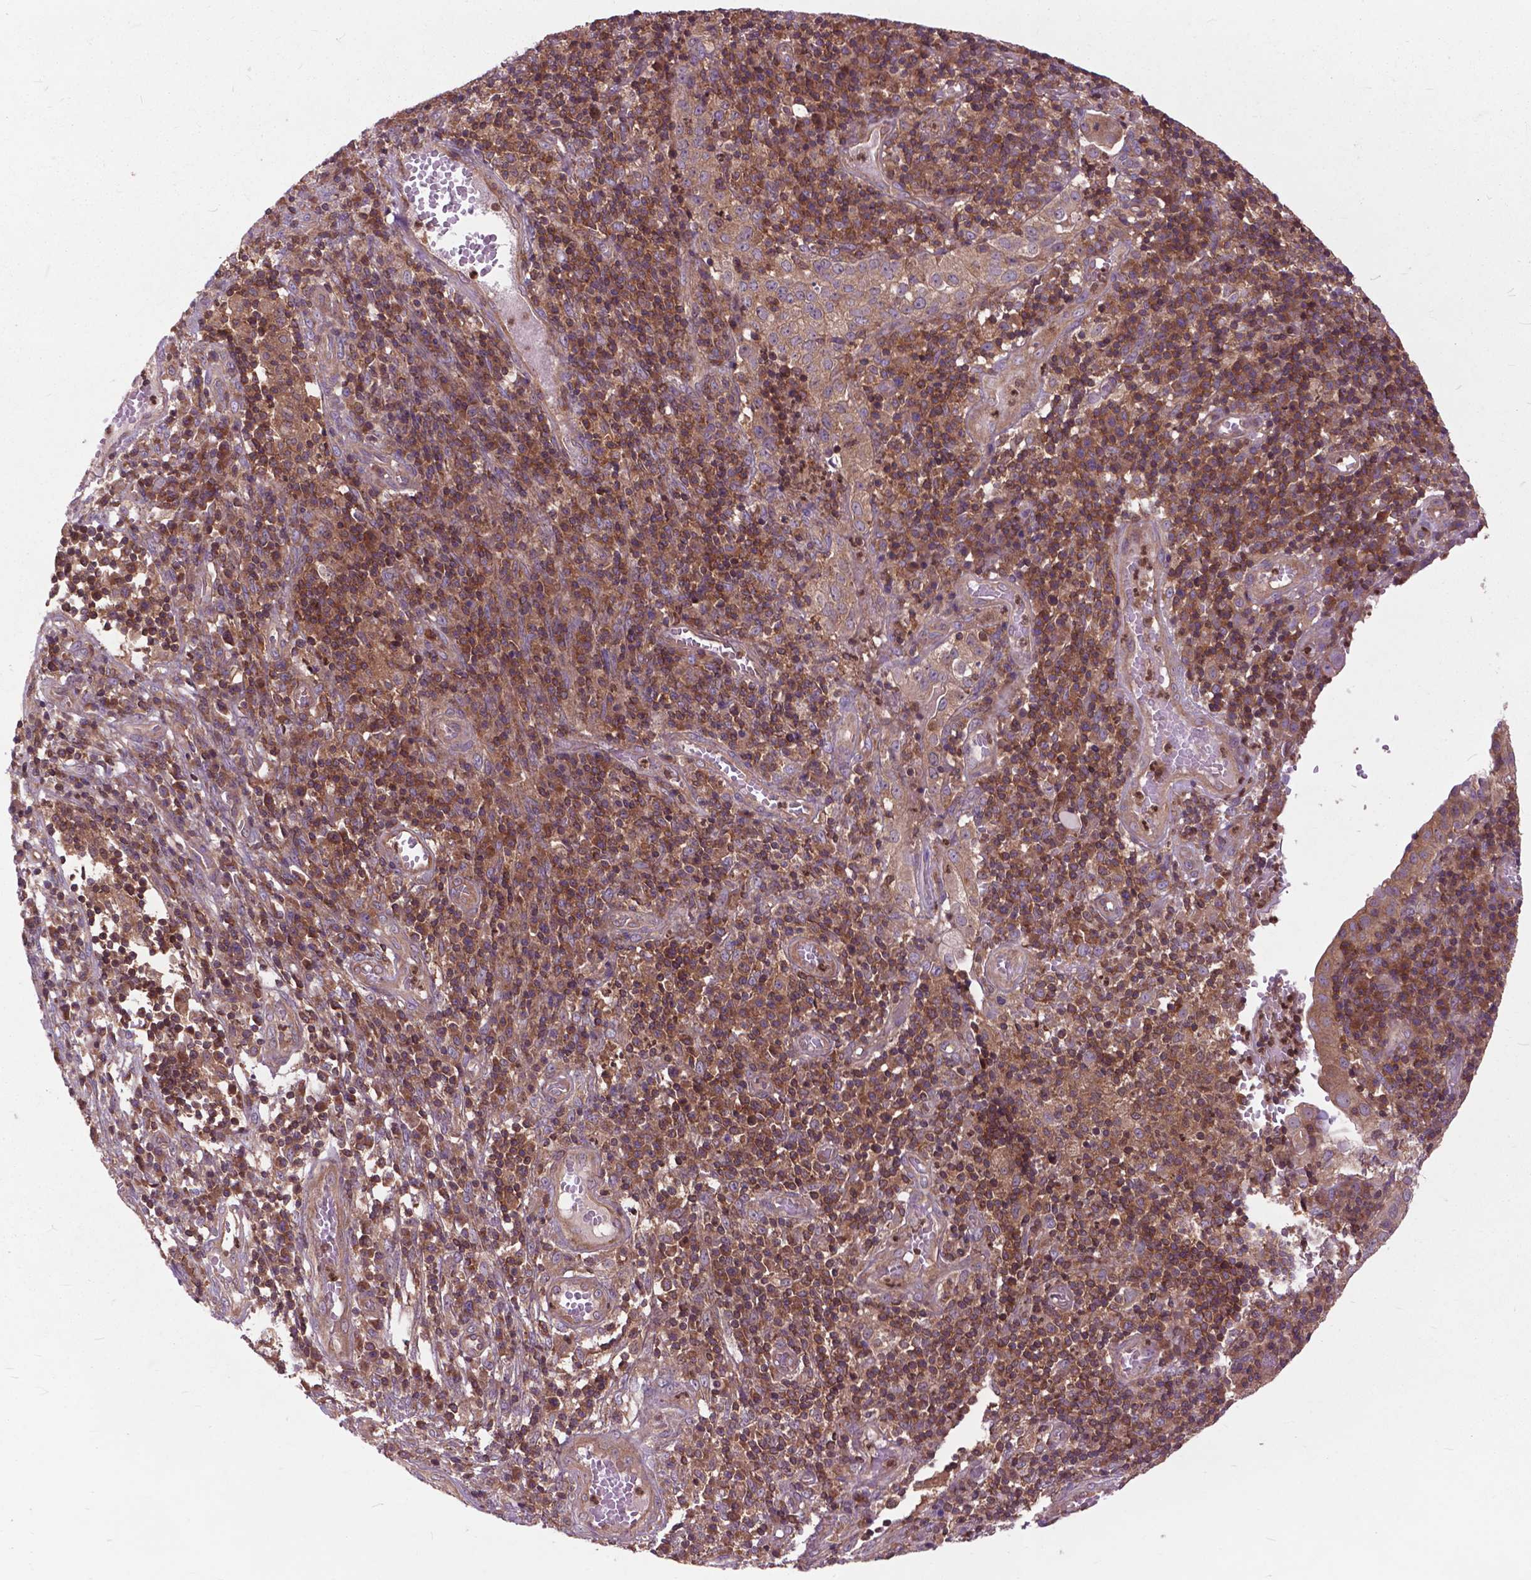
{"staining": {"intensity": "weak", "quantity": ">75%", "location": "cytoplasmic/membranous"}, "tissue": "cervical cancer", "cell_type": "Tumor cells", "image_type": "cancer", "snomed": [{"axis": "morphology", "description": "Squamous cell carcinoma, NOS"}, {"axis": "topography", "description": "Cervix"}], "caption": "Cervical squamous cell carcinoma stained for a protein (brown) exhibits weak cytoplasmic/membranous positive positivity in about >75% of tumor cells.", "gene": "ARAF", "patient": {"sex": "female", "age": 39}}